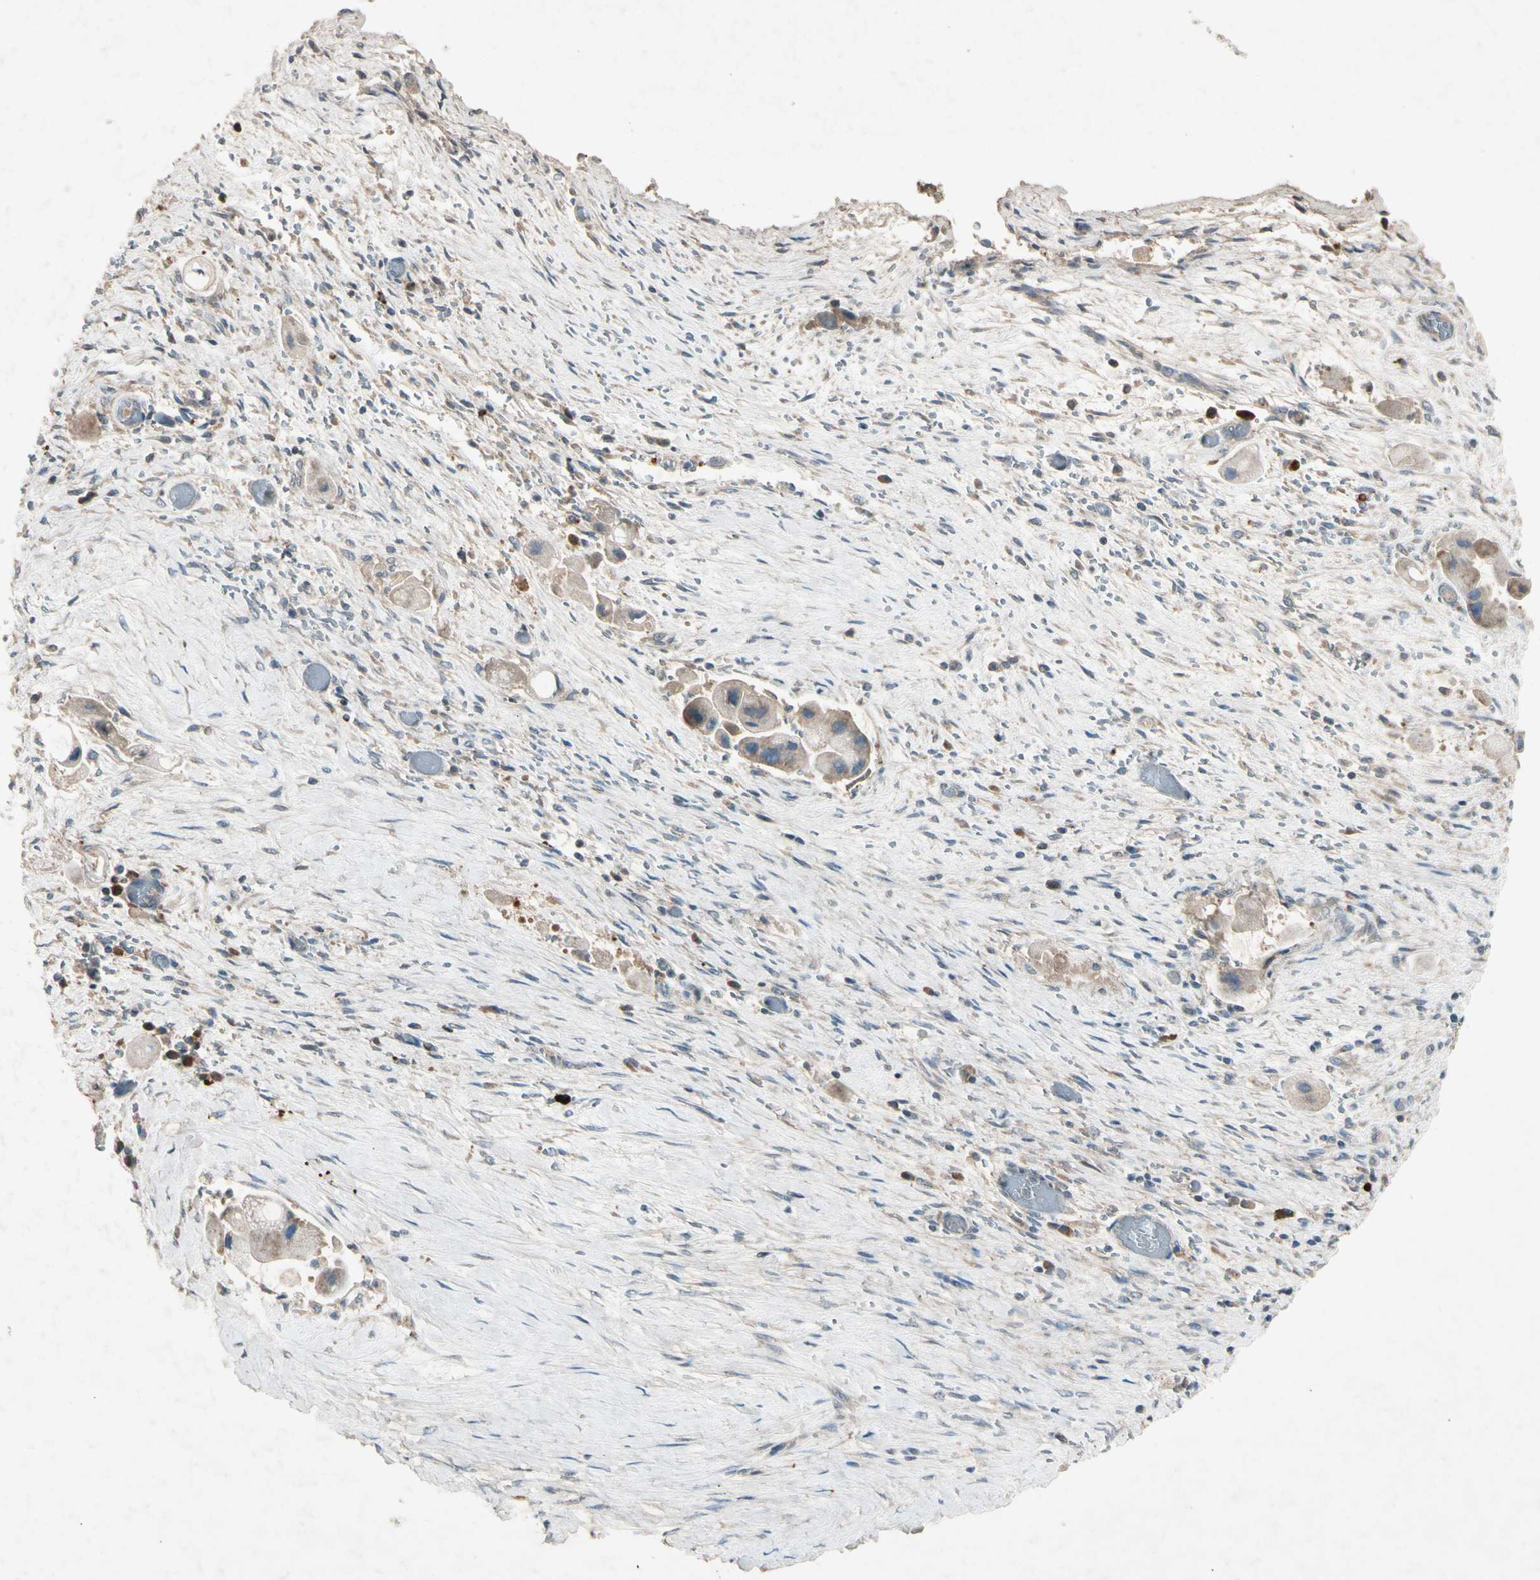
{"staining": {"intensity": "weak", "quantity": ">75%", "location": "cytoplasmic/membranous"}, "tissue": "liver cancer", "cell_type": "Tumor cells", "image_type": "cancer", "snomed": [{"axis": "morphology", "description": "Normal tissue, NOS"}, {"axis": "morphology", "description": "Cholangiocarcinoma"}, {"axis": "topography", "description": "Liver"}, {"axis": "topography", "description": "Peripheral nerve tissue"}], "caption": "Immunohistochemical staining of liver cancer (cholangiocarcinoma) shows low levels of weak cytoplasmic/membranous positivity in approximately >75% of tumor cells.", "gene": "GPLD1", "patient": {"sex": "male", "age": 50}}